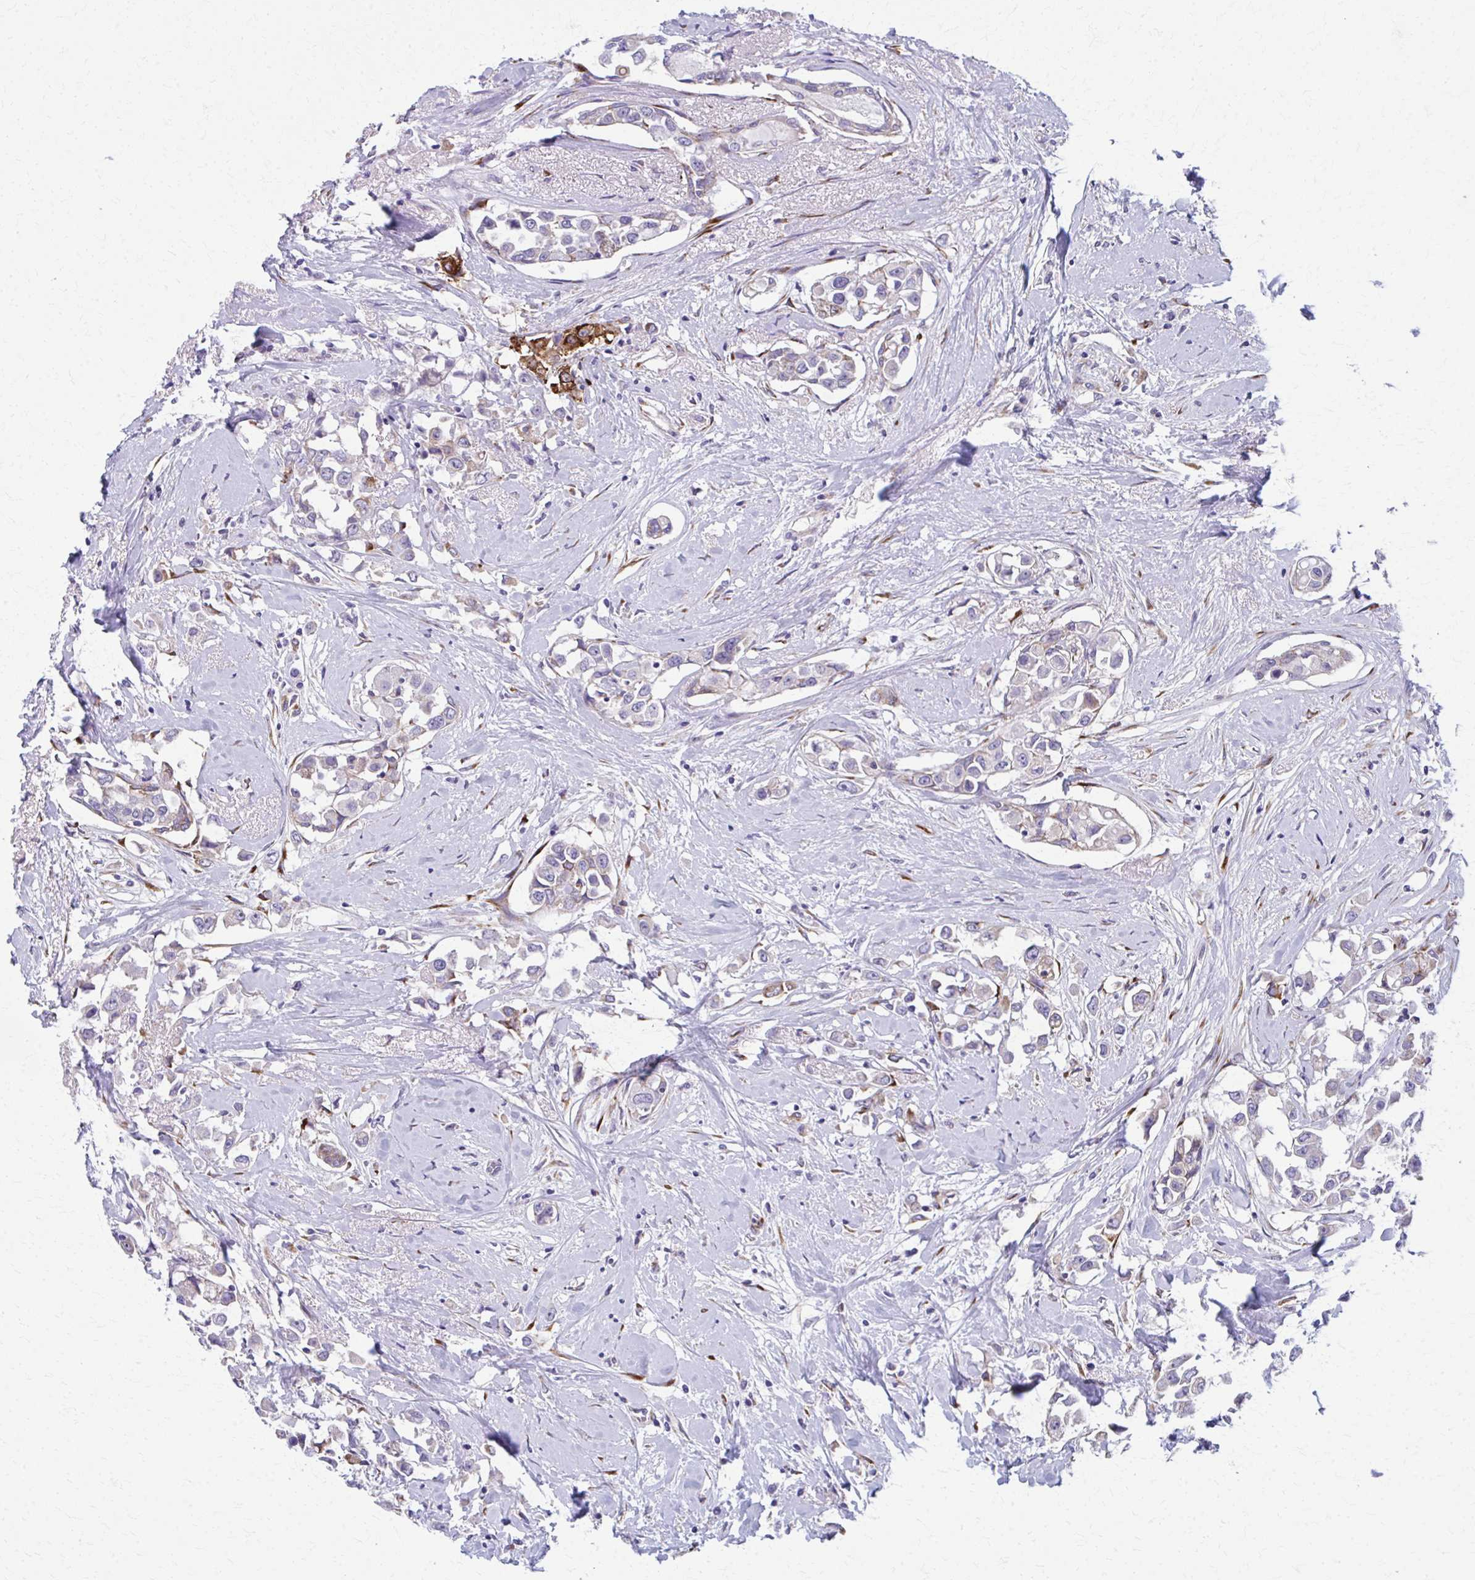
{"staining": {"intensity": "weak", "quantity": "<25%", "location": "cytoplasmic/membranous"}, "tissue": "breast cancer", "cell_type": "Tumor cells", "image_type": "cancer", "snomed": [{"axis": "morphology", "description": "Duct carcinoma"}, {"axis": "topography", "description": "Breast"}], "caption": "Image shows no significant protein positivity in tumor cells of breast cancer.", "gene": "SPATS2L", "patient": {"sex": "female", "age": 61}}